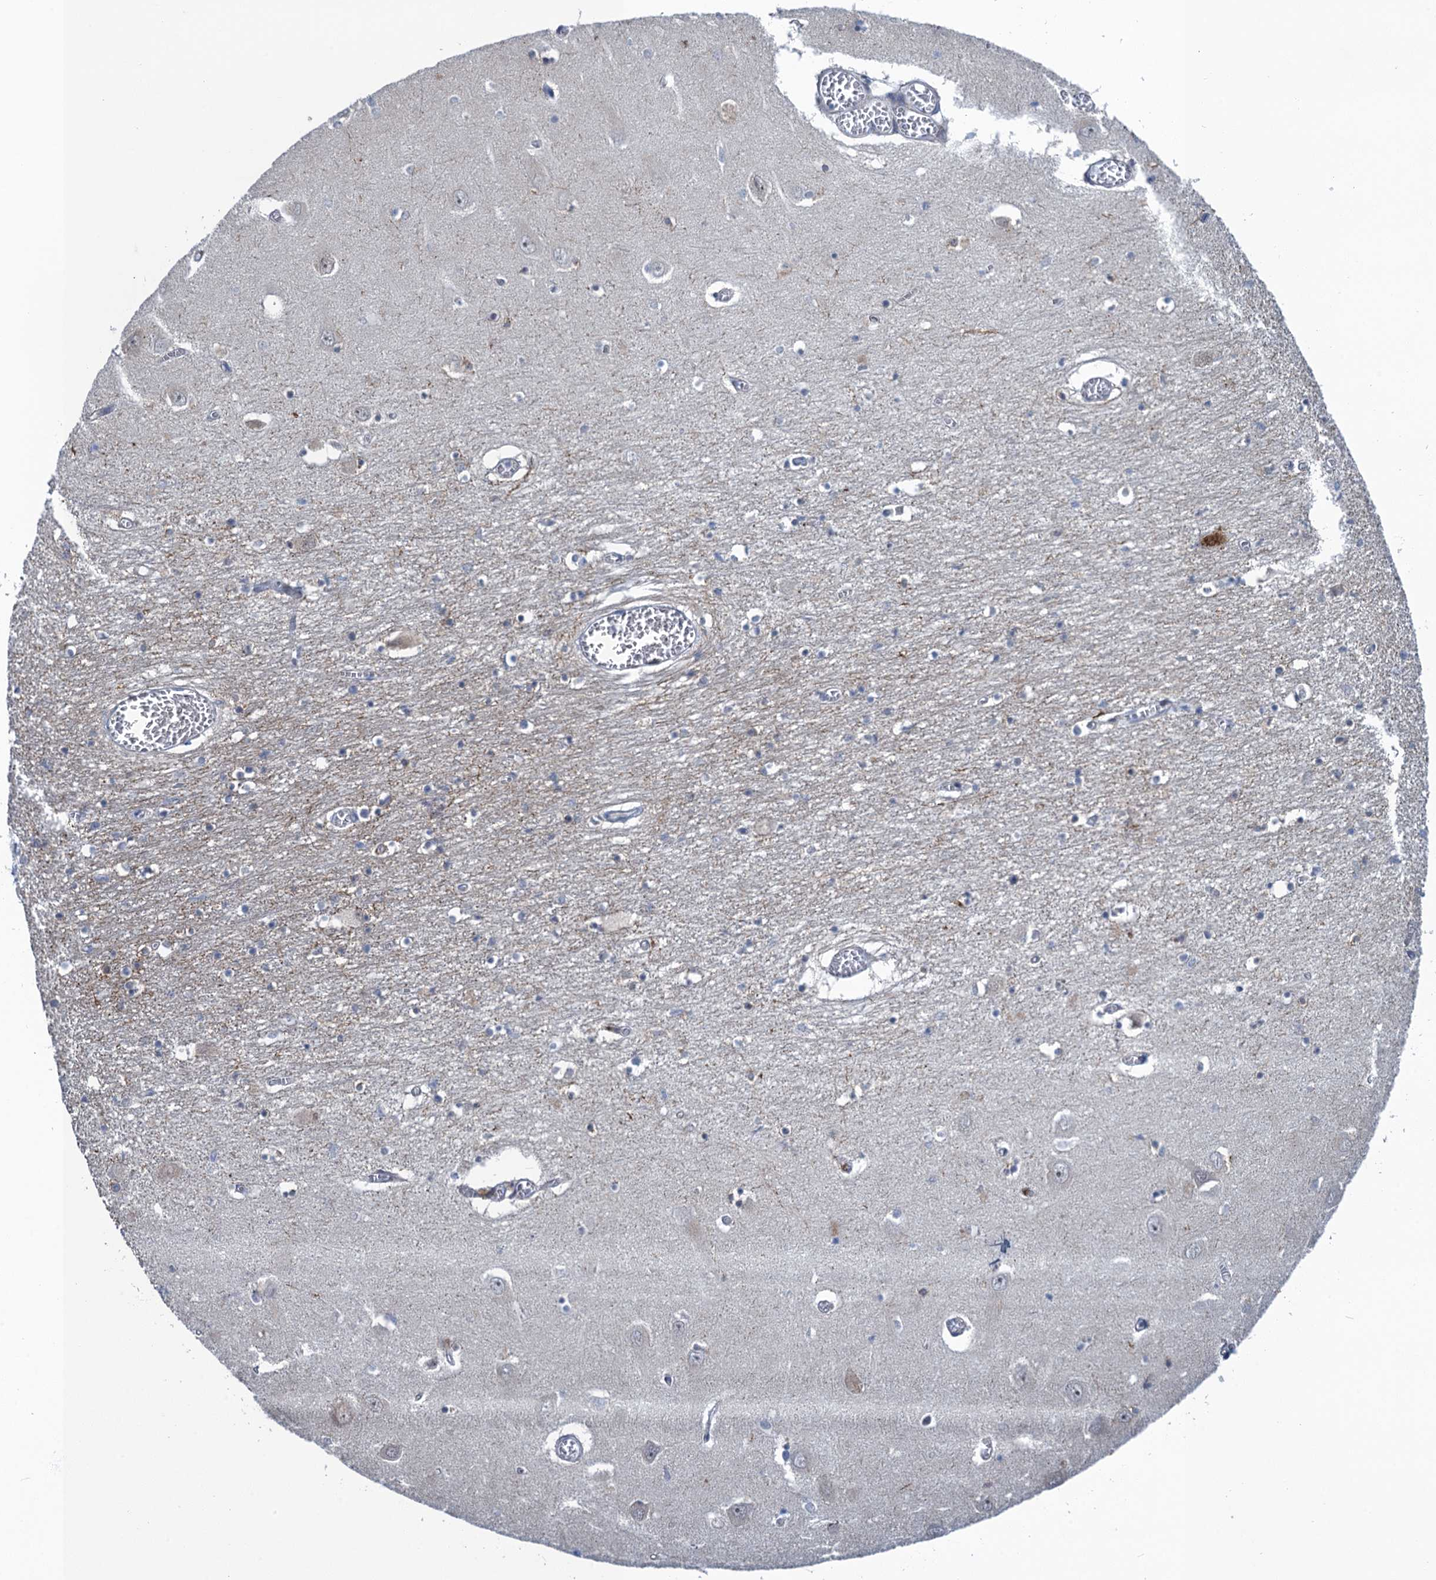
{"staining": {"intensity": "moderate", "quantity": "<25%", "location": "nuclear"}, "tissue": "hippocampus", "cell_type": "Glial cells", "image_type": "normal", "snomed": [{"axis": "morphology", "description": "Normal tissue, NOS"}, {"axis": "topography", "description": "Hippocampus"}], "caption": "Immunohistochemical staining of benign human hippocampus exhibits low levels of moderate nuclear staining in about <25% of glial cells. (DAB (3,3'-diaminobenzidine) IHC with brightfield microscopy, high magnification).", "gene": "MRFAP1", "patient": {"sex": "male", "age": 70}}